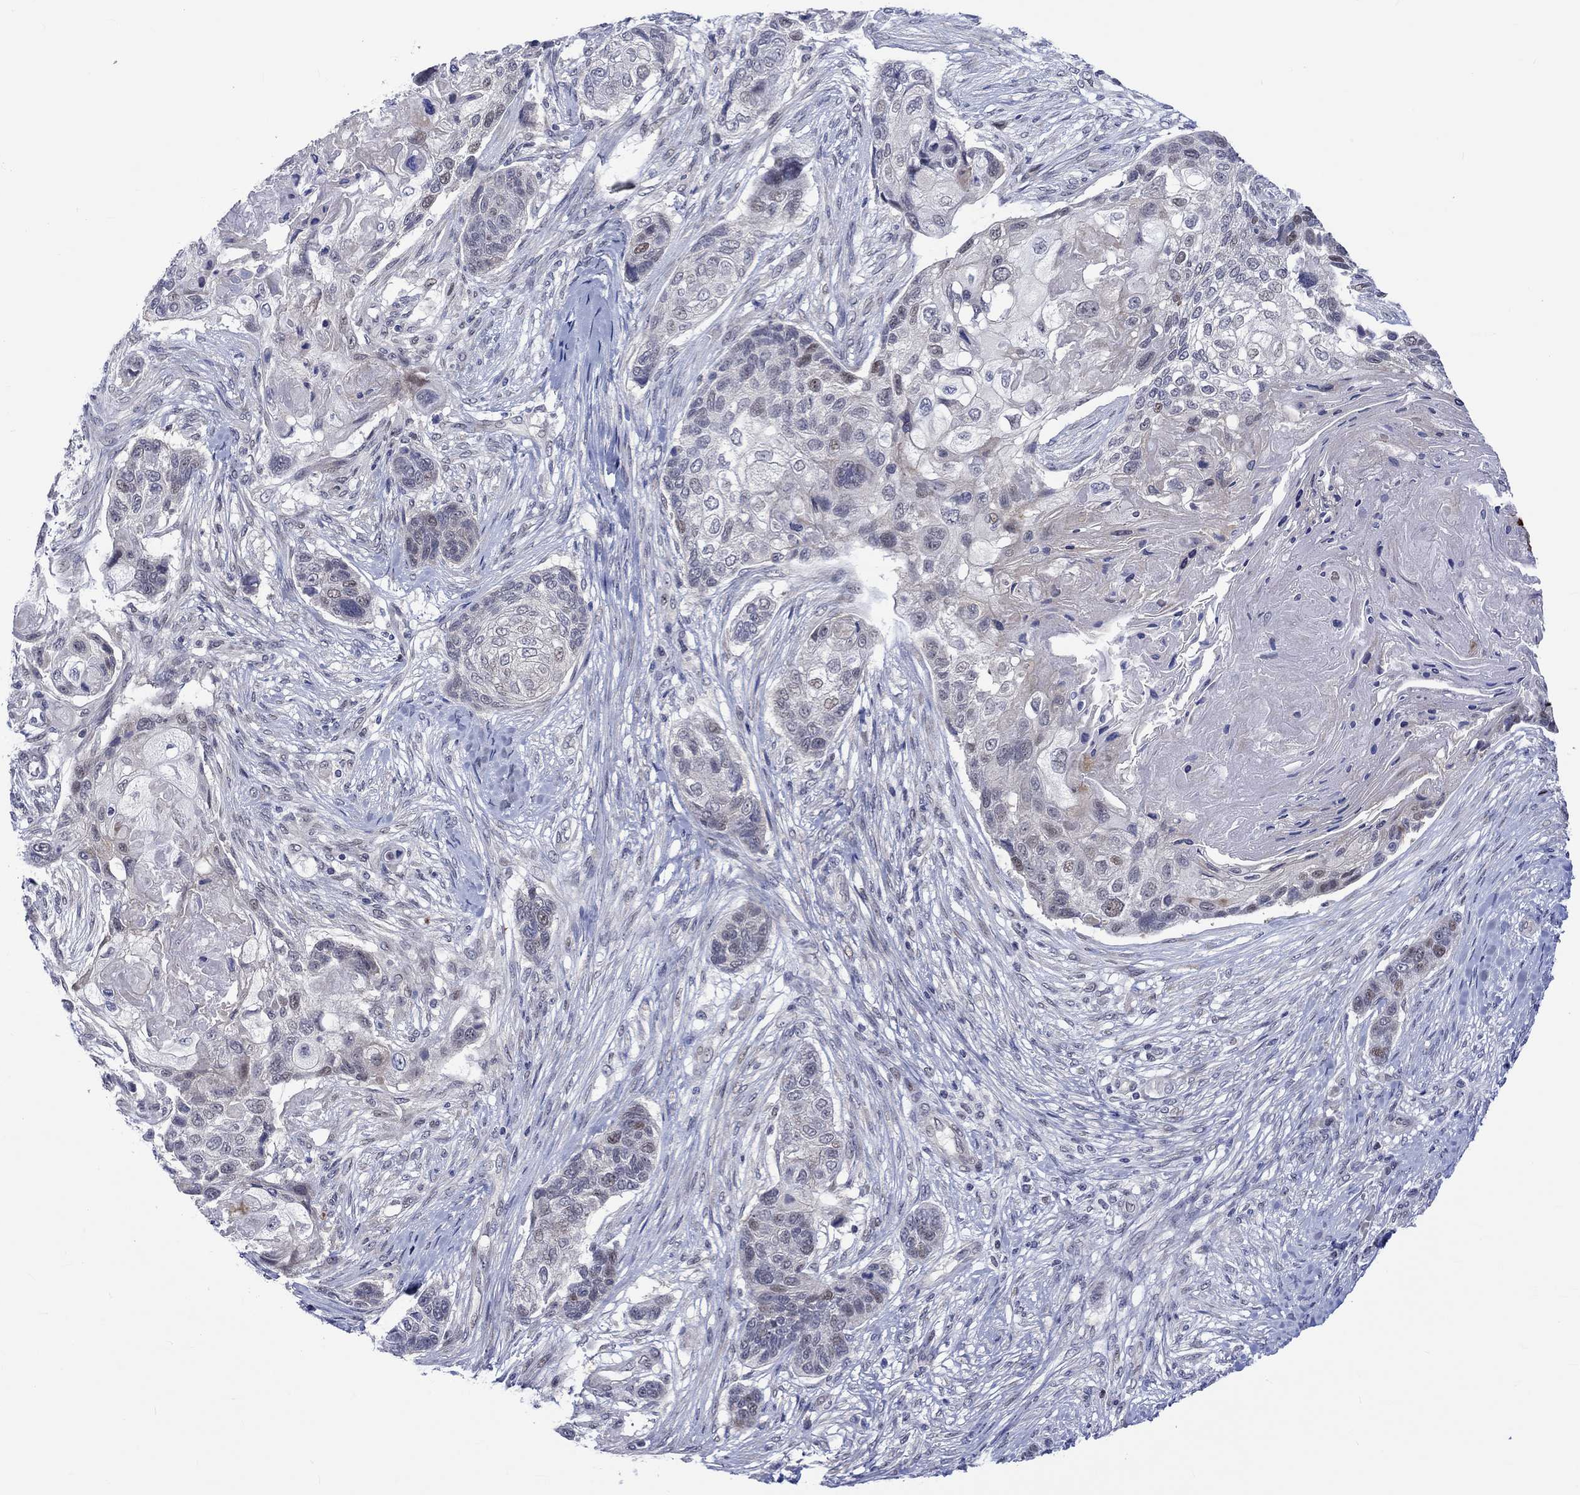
{"staining": {"intensity": "weak", "quantity": "<25%", "location": "nuclear"}, "tissue": "lung cancer", "cell_type": "Tumor cells", "image_type": "cancer", "snomed": [{"axis": "morphology", "description": "Normal tissue, NOS"}, {"axis": "morphology", "description": "Squamous cell carcinoma, NOS"}, {"axis": "topography", "description": "Bronchus"}, {"axis": "topography", "description": "Lung"}], "caption": "Tumor cells show no significant expression in lung cancer (squamous cell carcinoma).", "gene": "E2F8", "patient": {"sex": "male", "age": 69}}